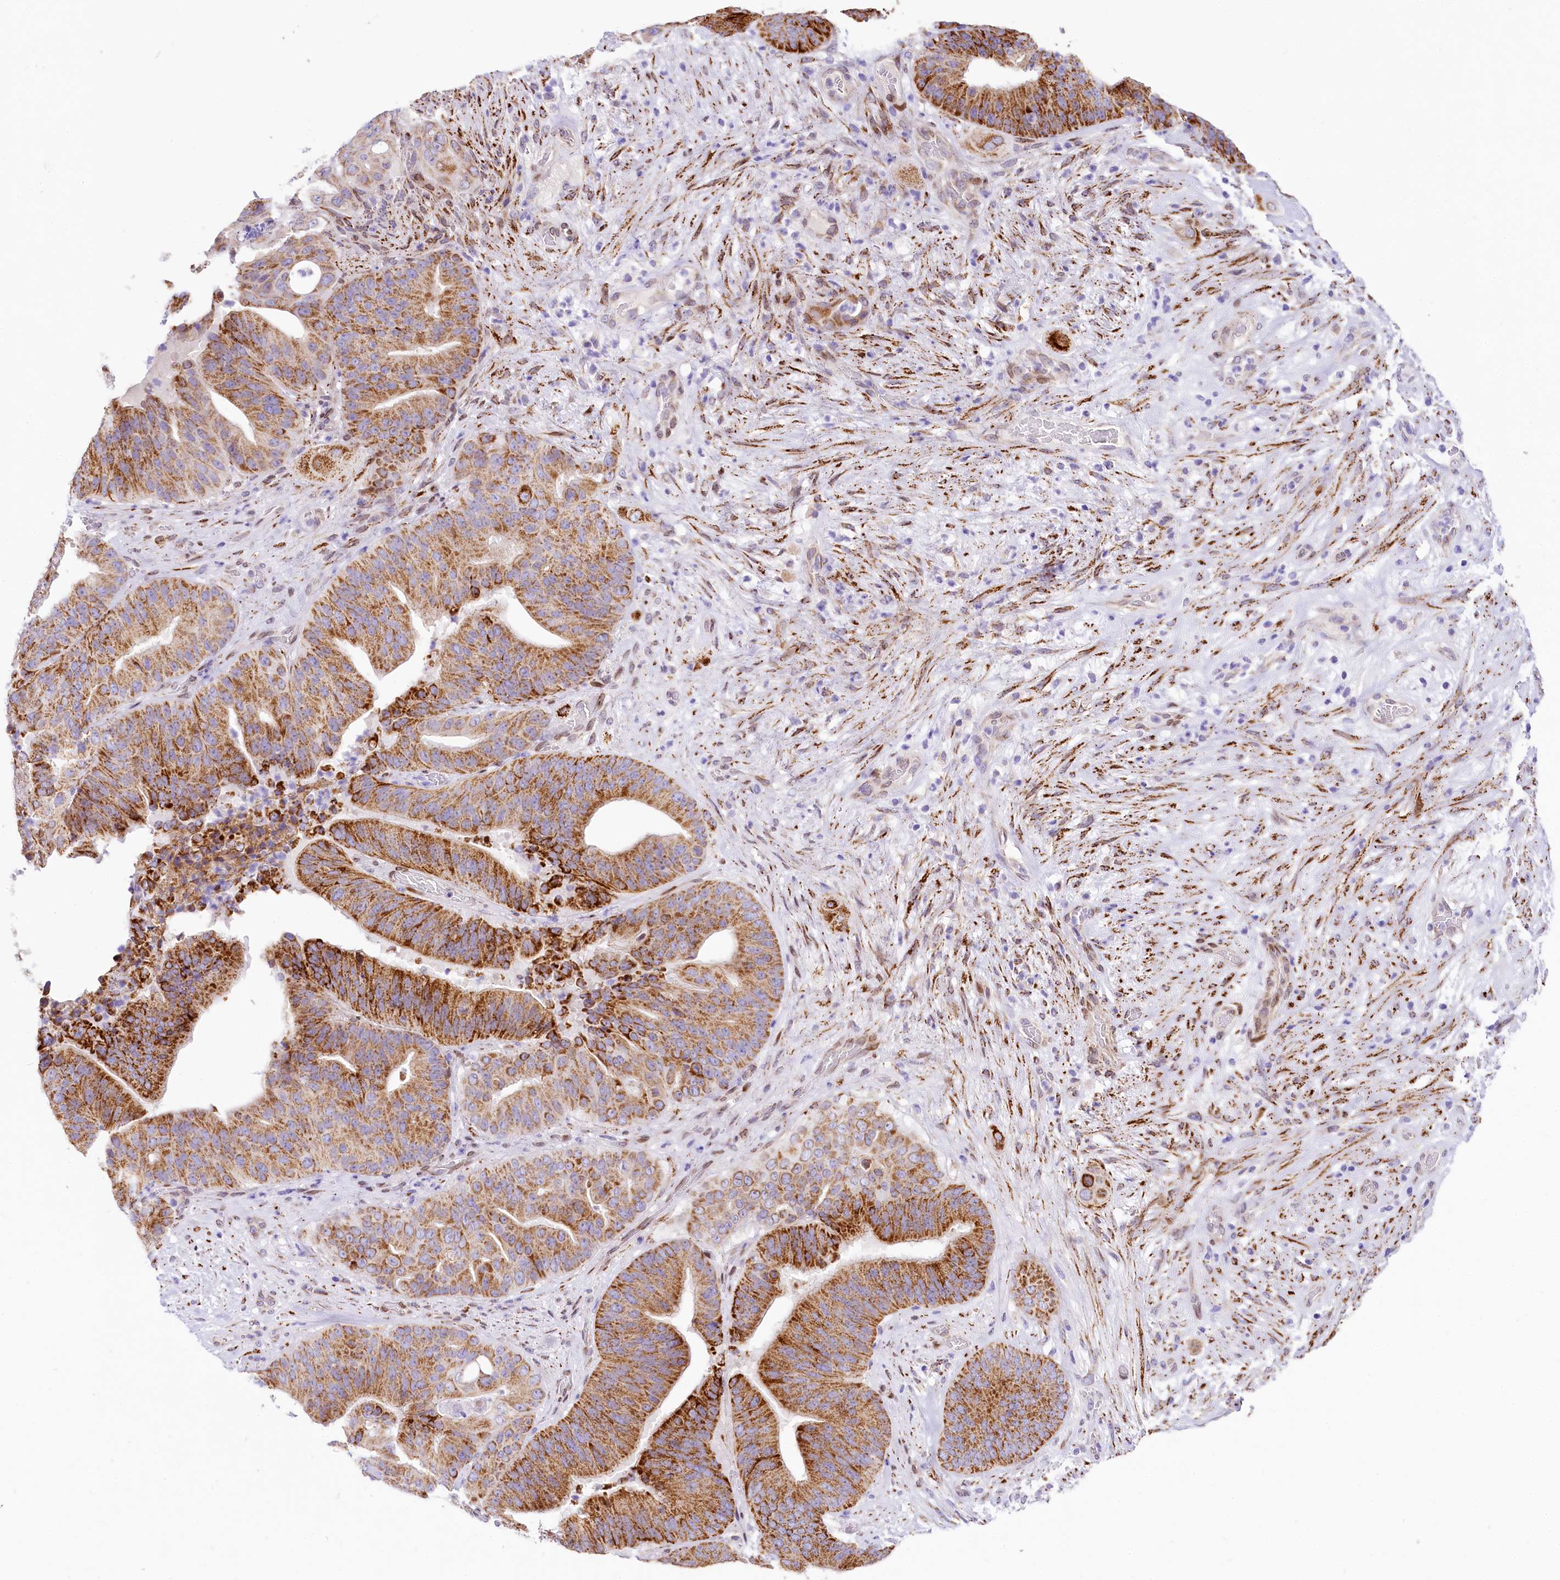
{"staining": {"intensity": "strong", "quantity": ">75%", "location": "cytoplasmic/membranous"}, "tissue": "pancreatic cancer", "cell_type": "Tumor cells", "image_type": "cancer", "snomed": [{"axis": "morphology", "description": "Adenocarcinoma, NOS"}, {"axis": "topography", "description": "Pancreas"}], "caption": "Protein expression analysis of pancreatic cancer (adenocarcinoma) demonstrates strong cytoplasmic/membranous positivity in approximately >75% of tumor cells. The protein of interest is stained brown, and the nuclei are stained in blue (DAB (3,3'-diaminobenzidine) IHC with brightfield microscopy, high magnification).", "gene": "PPIP5K2", "patient": {"sex": "female", "age": 77}}